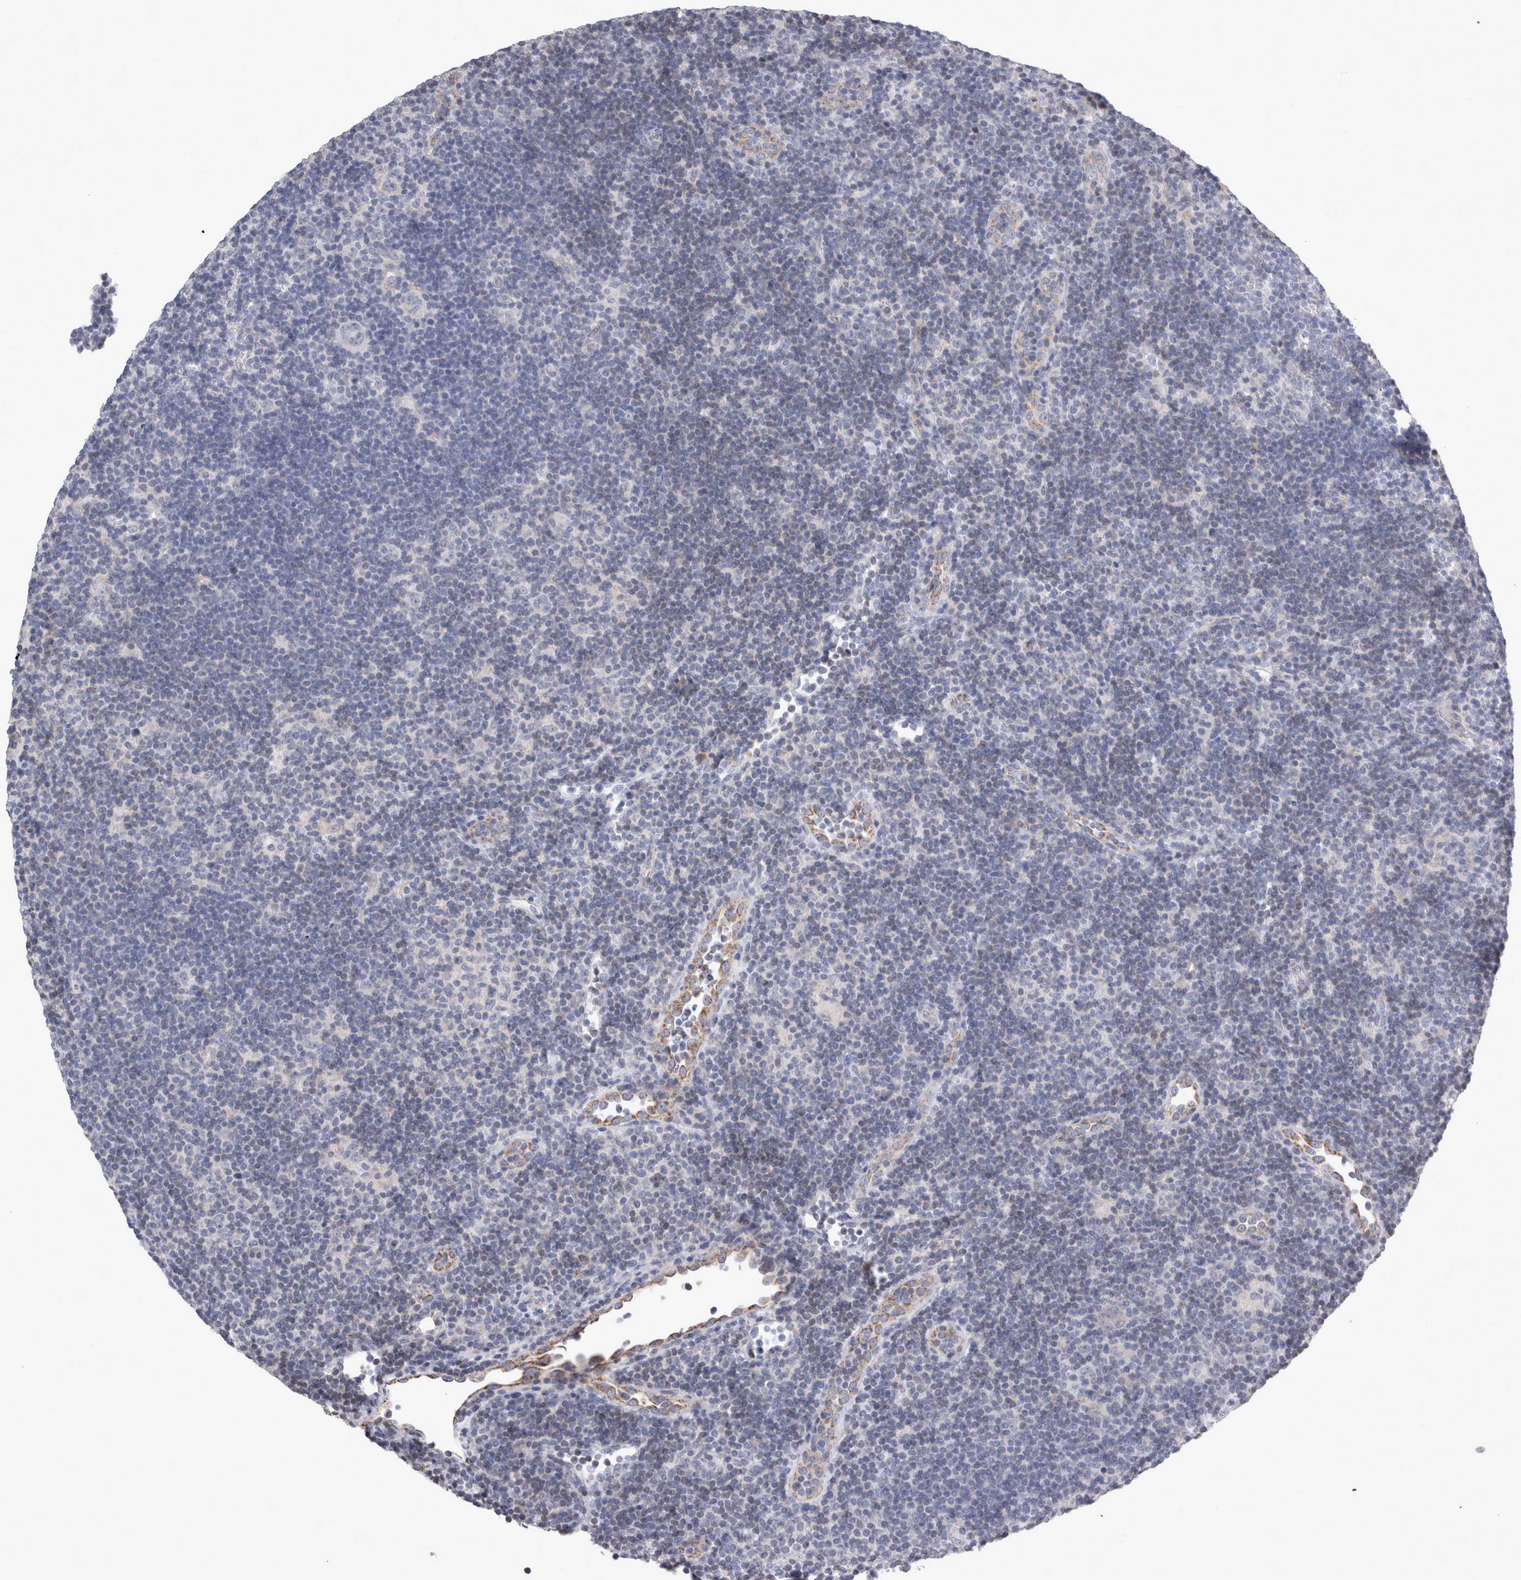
{"staining": {"intensity": "negative", "quantity": "none", "location": "none"}, "tissue": "lymphoma", "cell_type": "Tumor cells", "image_type": "cancer", "snomed": [{"axis": "morphology", "description": "Hodgkin's disease, NOS"}, {"axis": "topography", "description": "Lymph node"}], "caption": "The image reveals no staining of tumor cells in Hodgkin's disease.", "gene": "TCAP", "patient": {"sex": "female", "age": 57}}